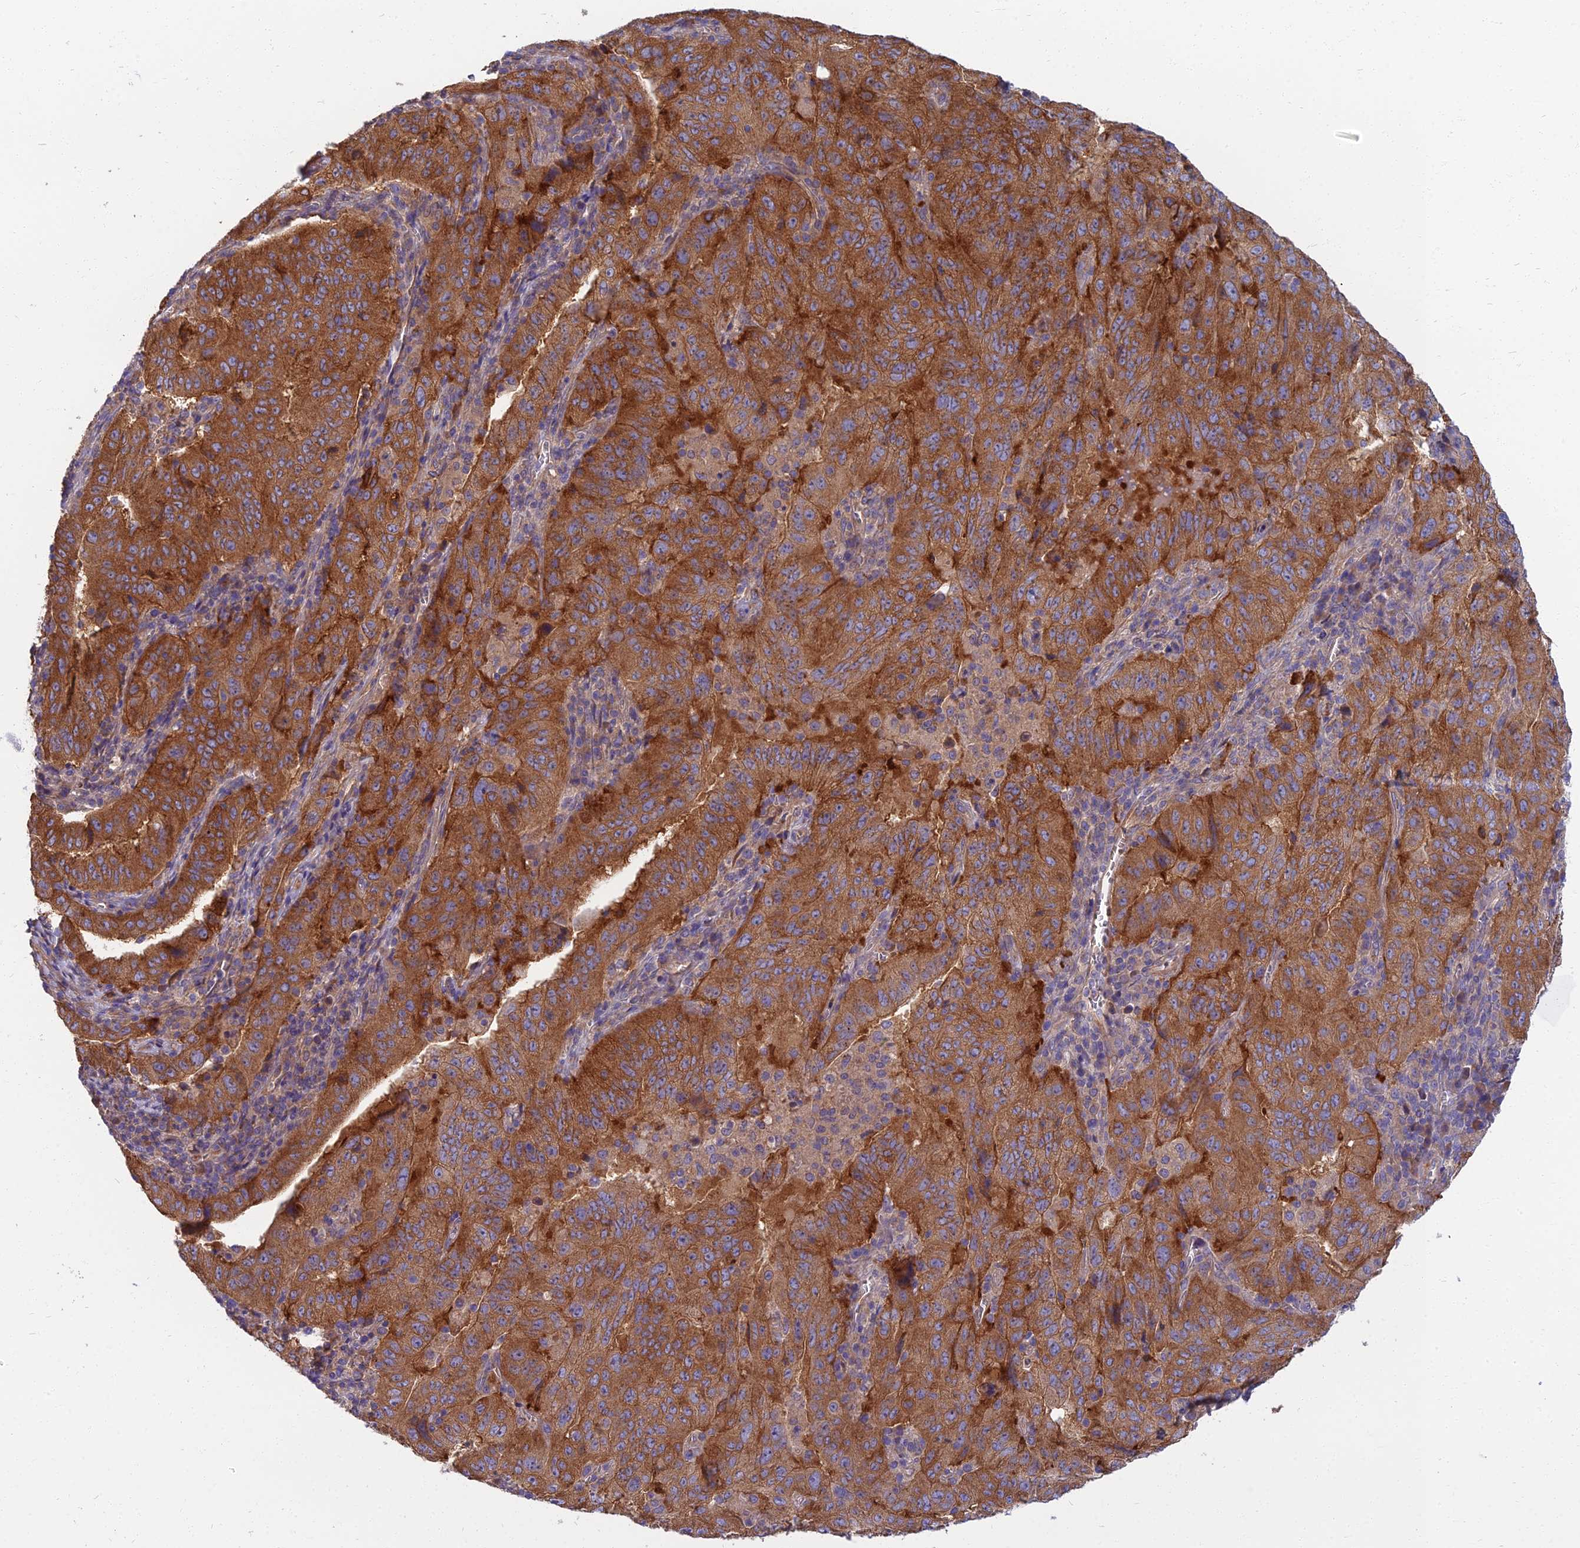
{"staining": {"intensity": "strong", "quantity": ">75%", "location": "cytoplasmic/membranous"}, "tissue": "pancreatic cancer", "cell_type": "Tumor cells", "image_type": "cancer", "snomed": [{"axis": "morphology", "description": "Adenocarcinoma, NOS"}, {"axis": "topography", "description": "Pancreas"}], "caption": "Protein staining of pancreatic adenocarcinoma tissue reveals strong cytoplasmic/membranous expression in approximately >75% of tumor cells.", "gene": "WDR24", "patient": {"sex": "male", "age": 63}}